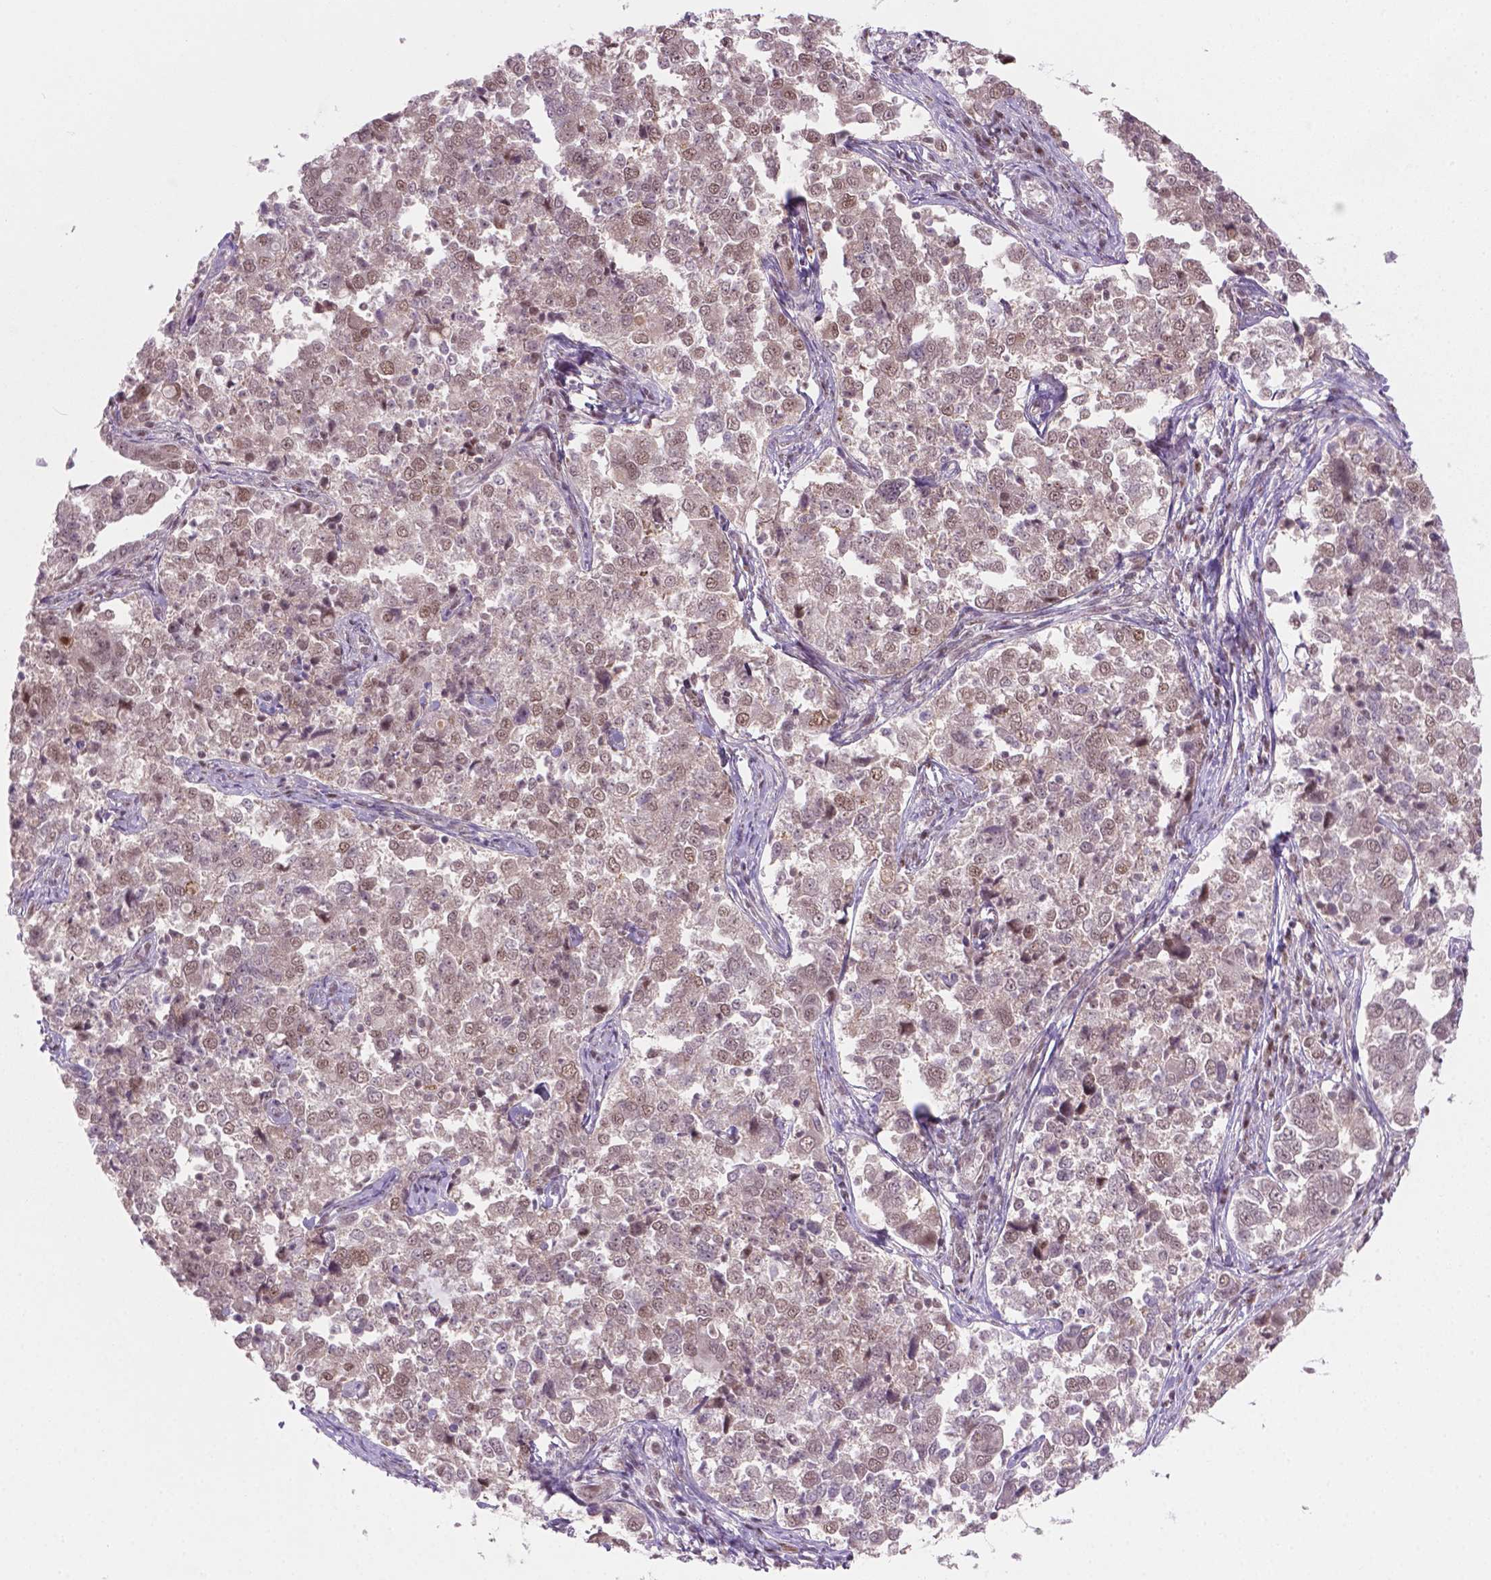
{"staining": {"intensity": "weak", "quantity": ">75%", "location": "nuclear"}, "tissue": "endometrial cancer", "cell_type": "Tumor cells", "image_type": "cancer", "snomed": [{"axis": "morphology", "description": "Adenocarcinoma, NOS"}, {"axis": "topography", "description": "Endometrium"}], "caption": "IHC histopathology image of neoplastic tissue: human endometrial cancer (adenocarcinoma) stained using immunohistochemistry demonstrates low levels of weak protein expression localized specifically in the nuclear of tumor cells, appearing as a nuclear brown color.", "gene": "PHAX", "patient": {"sex": "female", "age": 43}}